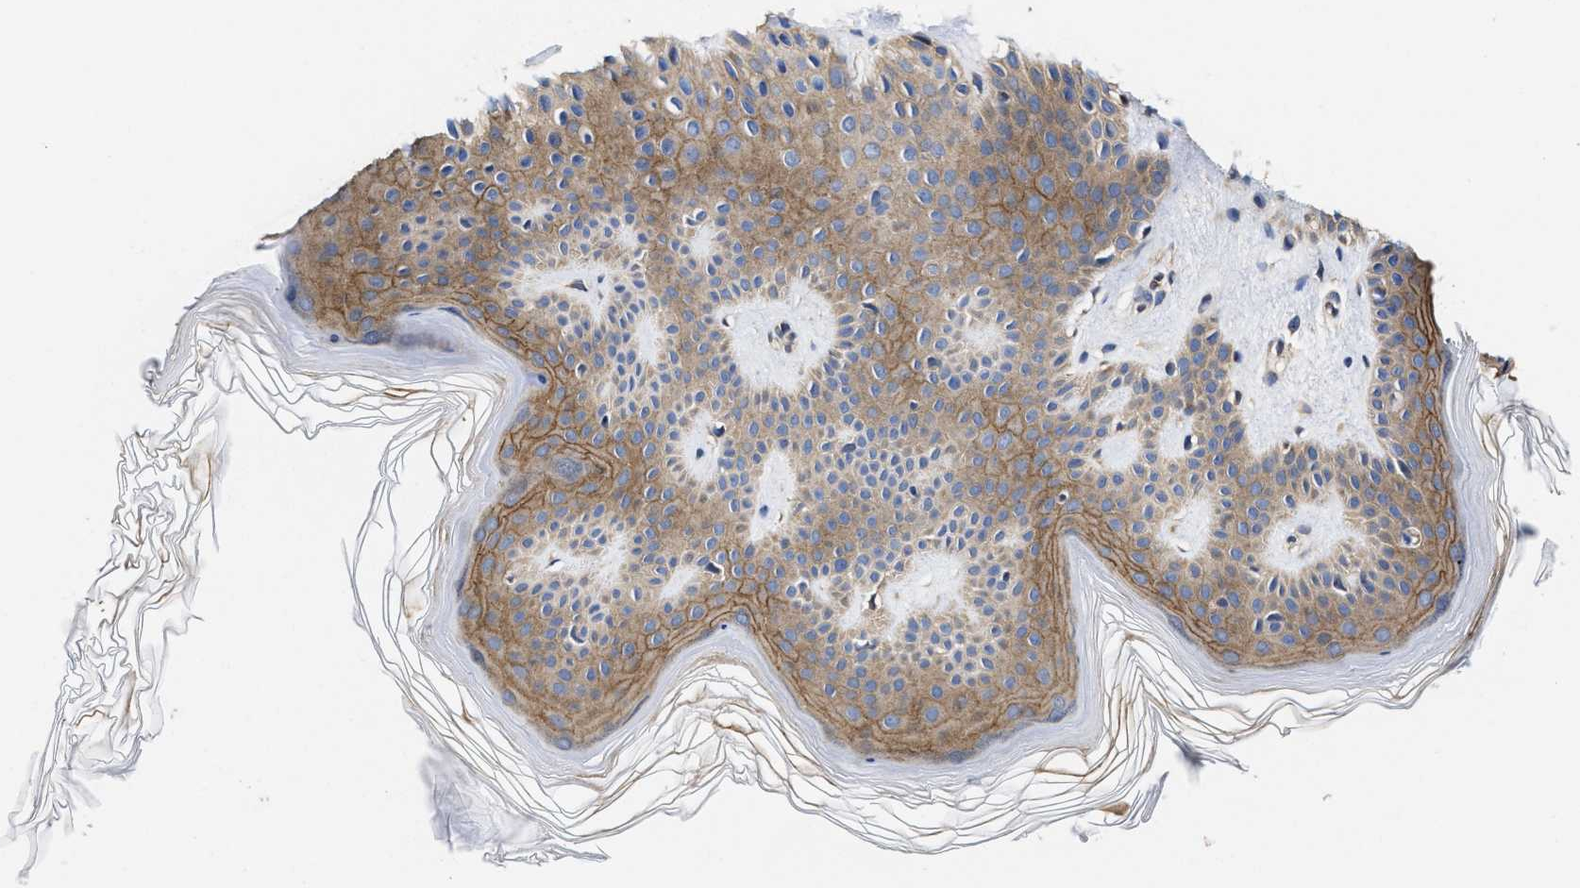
{"staining": {"intensity": "negative", "quantity": "none", "location": "none"}, "tissue": "skin", "cell_type": "Fibroblasts", "image_type": "normal", "snomed": [{"axis": "morphology", "description": "Normal tissue, NOS"}, {"axis": "morphology", "description": "Malignant melanoma, Metastatic site"}, {"axis": "topography", "description": "Skin"}], "caption": "The image displays no staining of fibroblasts in unremarkable skin. Nuclei are stained in blue.", "gene": "TRAF6", "patient": {"sex": "male", "age": 41}}